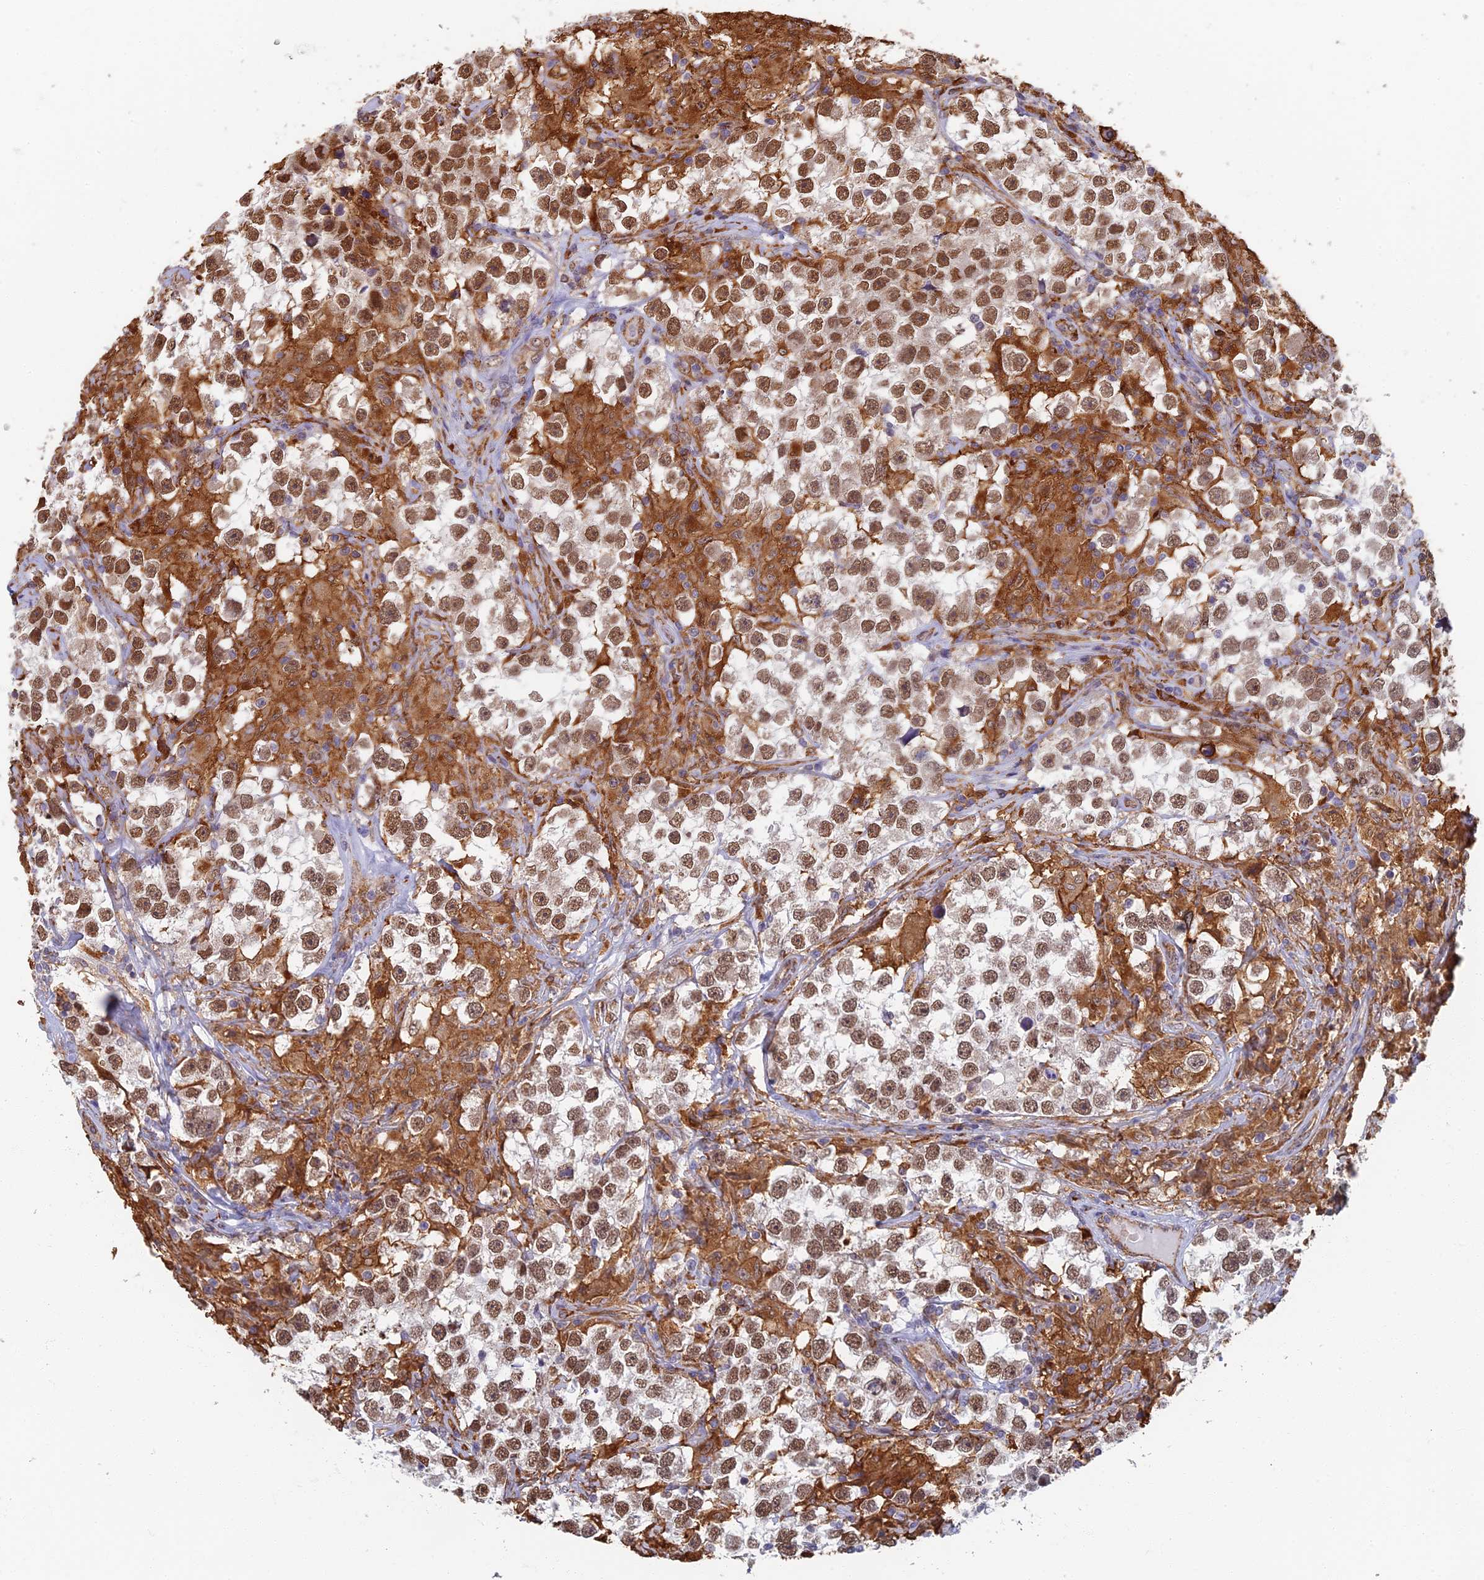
{"staining": {"intensity": "moderate", "quantity": ">75%", "location": "nuclear"}, "tissue": "testis cancer", "cell_type": "Tumor cells", "image_type": "cancer", "snomed": [{"axis": "morphology", "description": "Seminoma, NOS"}, {"axis": "topography", "description": "Testis"}], "caption": "The photomicrograph shows a brown stain indicating the presence of a protein in the nuclear of tumor cells in testis seminoma.", "gene": "GPATCH1", "patient": {"sex": "male", "age": 46}}